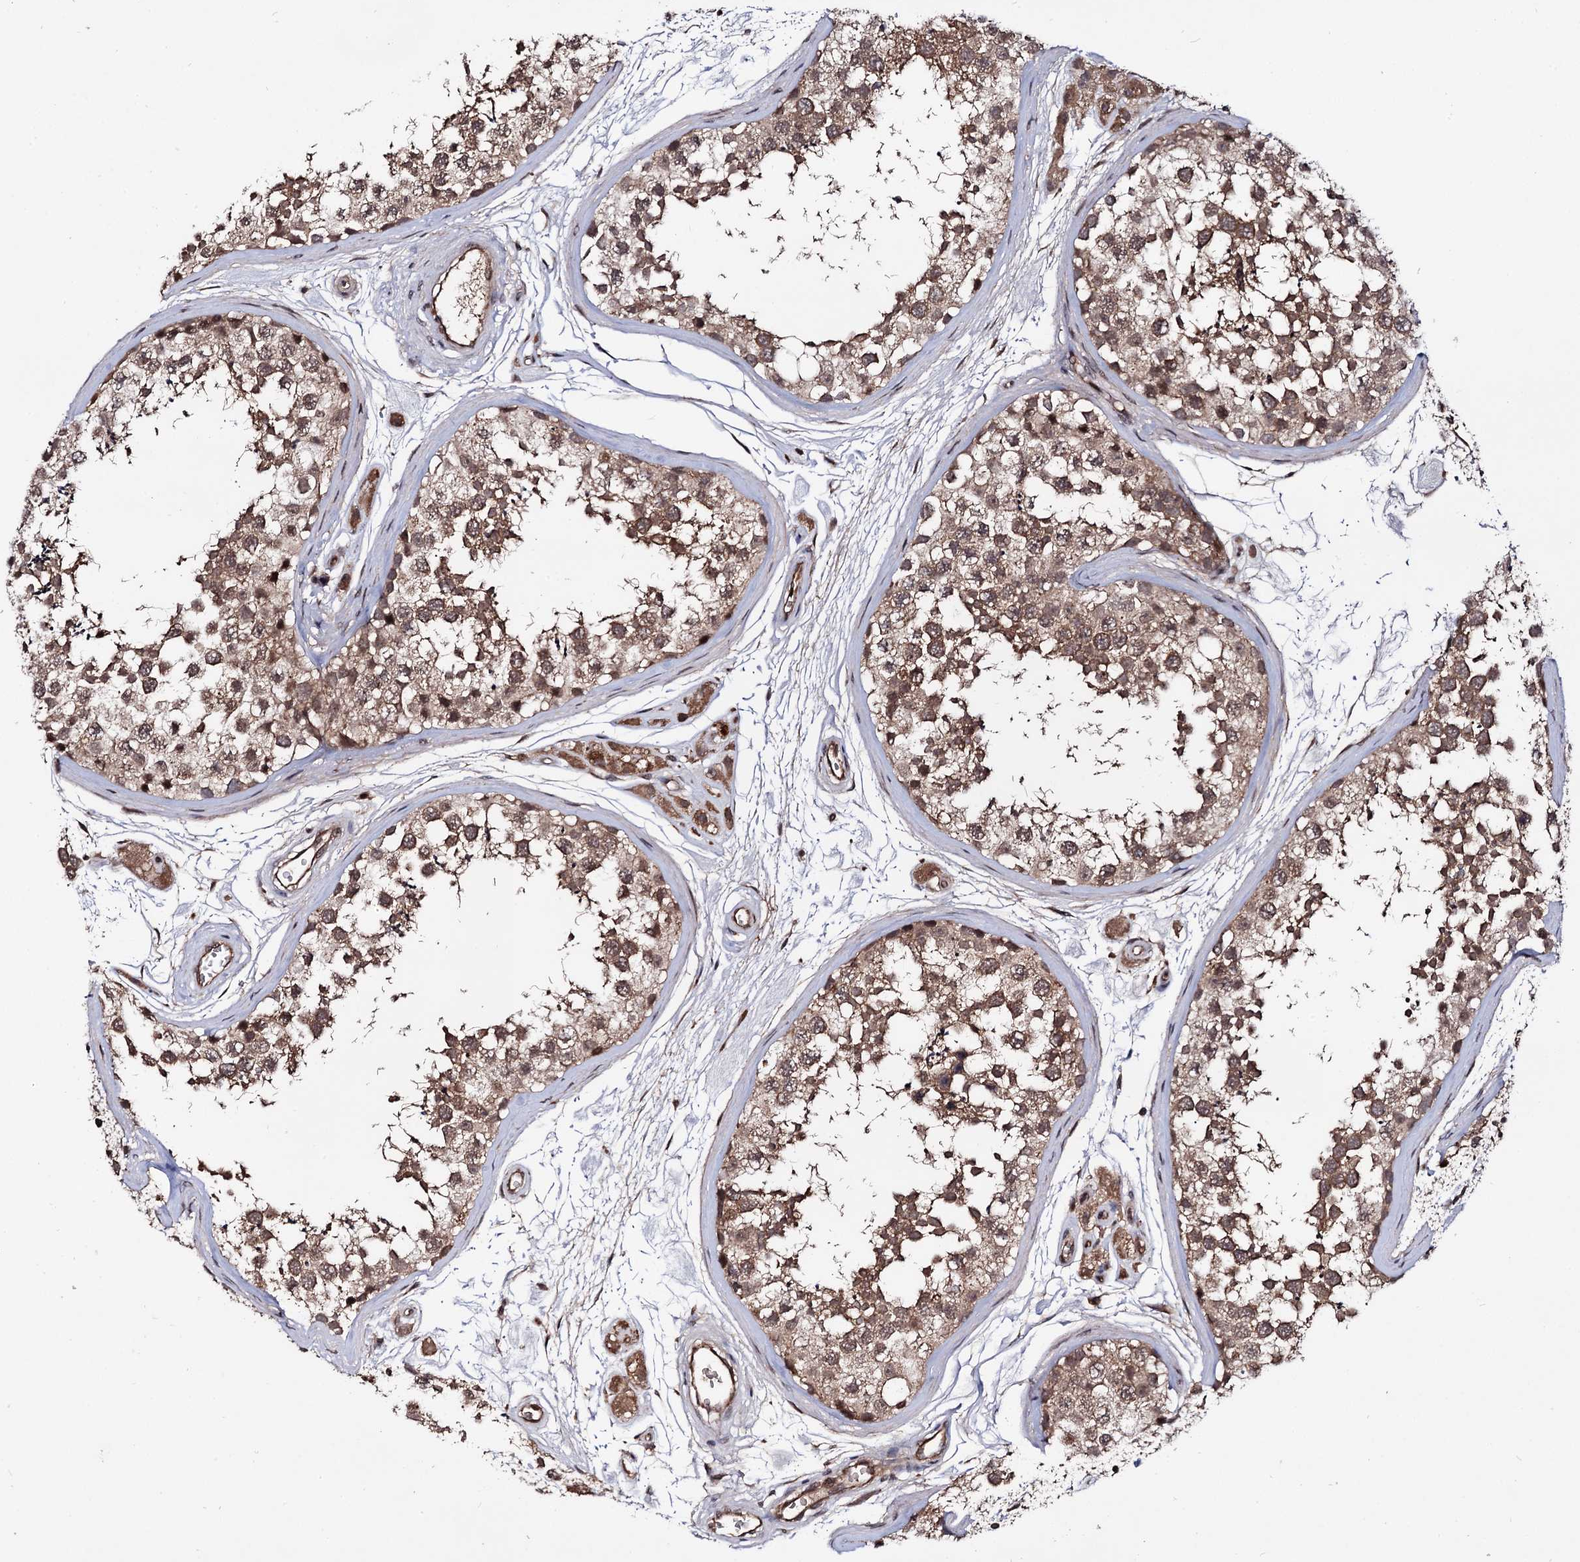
{"staining": {"intensity": "moderate", "quantity": ">75%", "location": "cytoplasmic/membranous,nuclear"}, "tissue": "testis", "cell_type": "Cells in seminiferous ducts", "image_type": "normal", "snomed": [{"axis": "morphology", "description": "Normal tissue, NOS"}, {"axis": "topography", "description": "Testis"}], "caption": "Immunohistochemical staining of normal testis shows medium levels of moderate cytoplasmic/membranous,nuclear positivity in about >75% of cells in seminiferous ducts.", "gene": "MICAL2", "patient": {"sex": "male", "age": 56}}